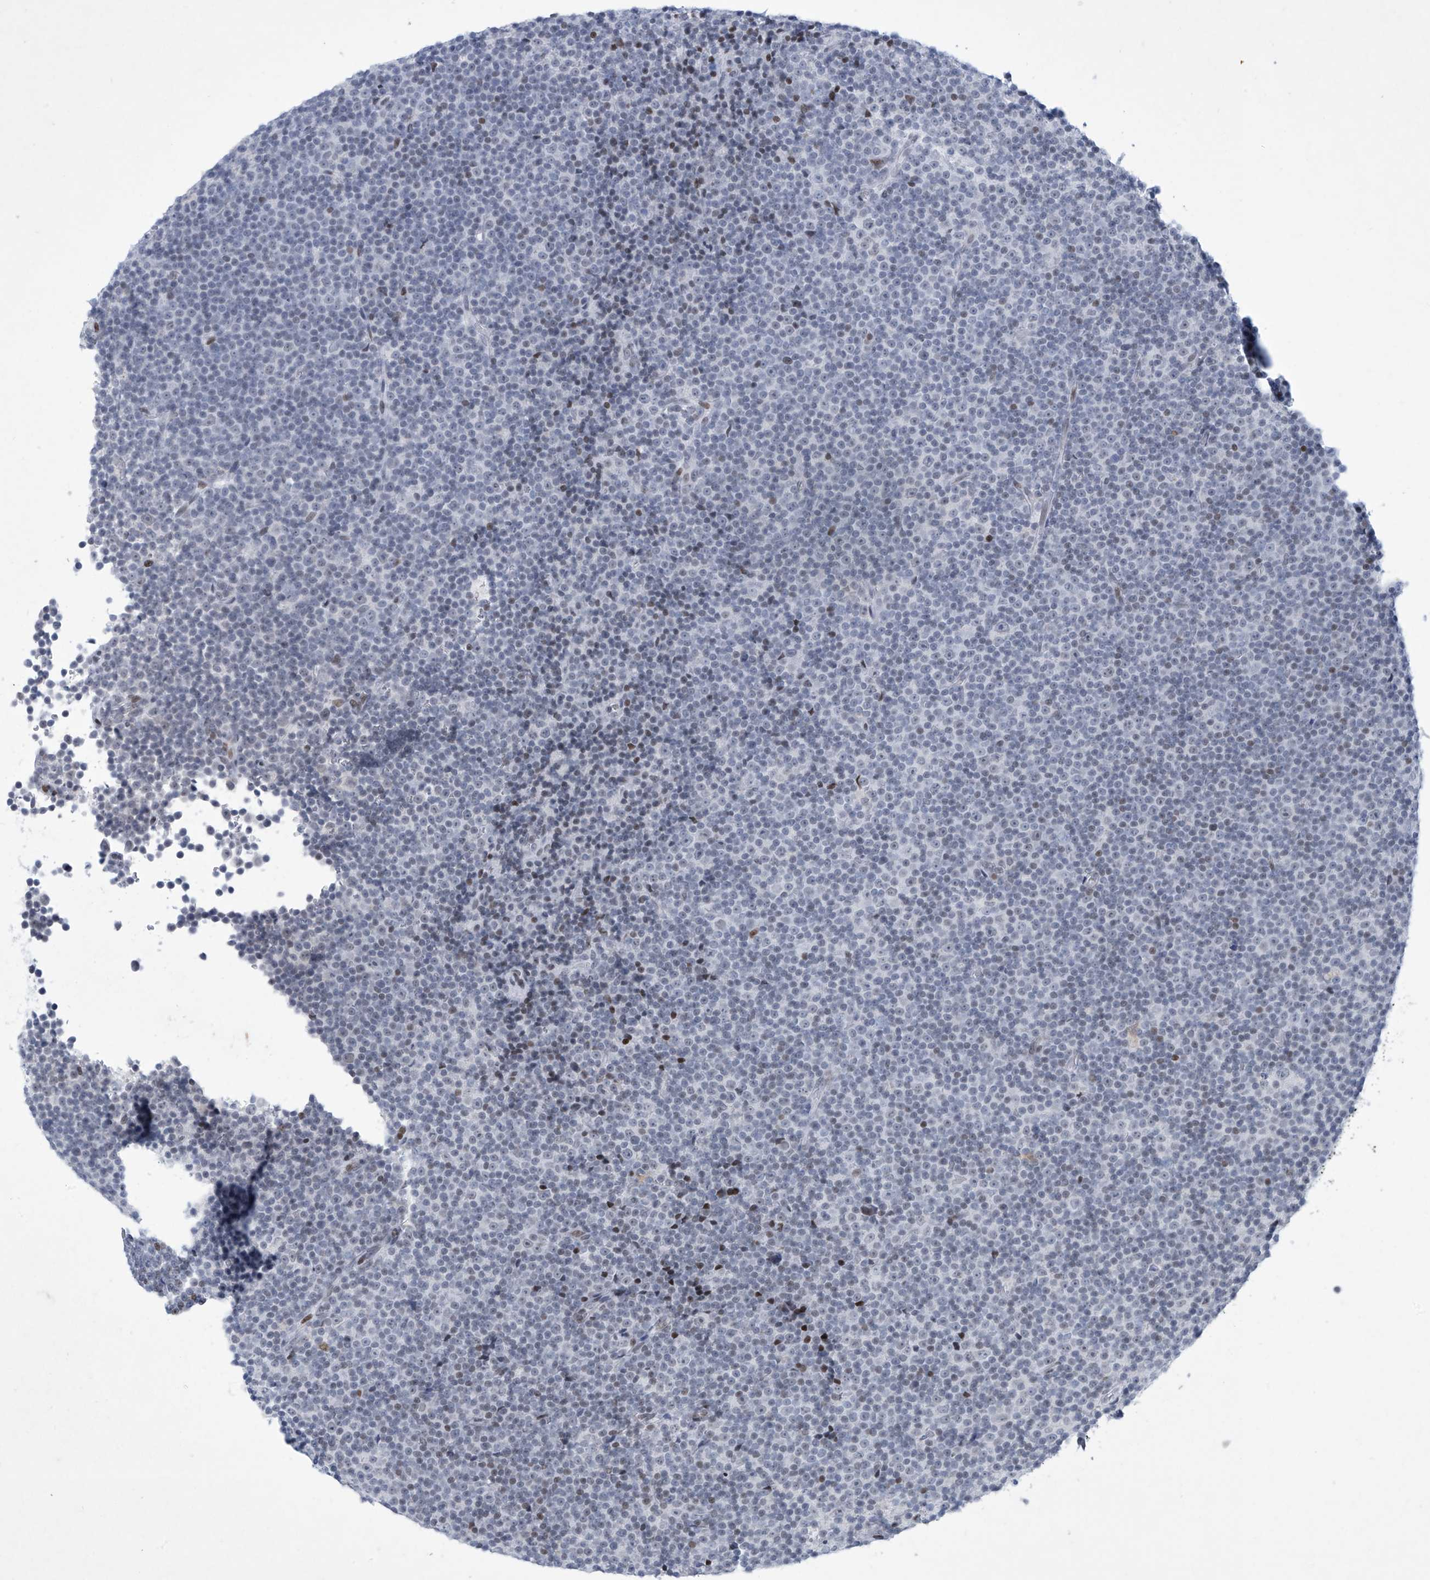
{"staining": {"intensity": "negative", "quantity": "none", "location": "none"}, "tissue": "lymphoma", "cell_type": "Tumor cells", "image_type": "cancer", "snomed": [{"axis": "morphology", "description": "Malignant lymphoma, non-Hodgkin's type, Low grade"}, {"axis": "topography", "description": "Lymph node"}], "caption": "A photomicrograph of human low-grade malignant lymphoma, non-Hodgkin's type is negative for staining in tumor cells.", "gene": "RFX7", "patient": {"sex": "female", "age": 67}}